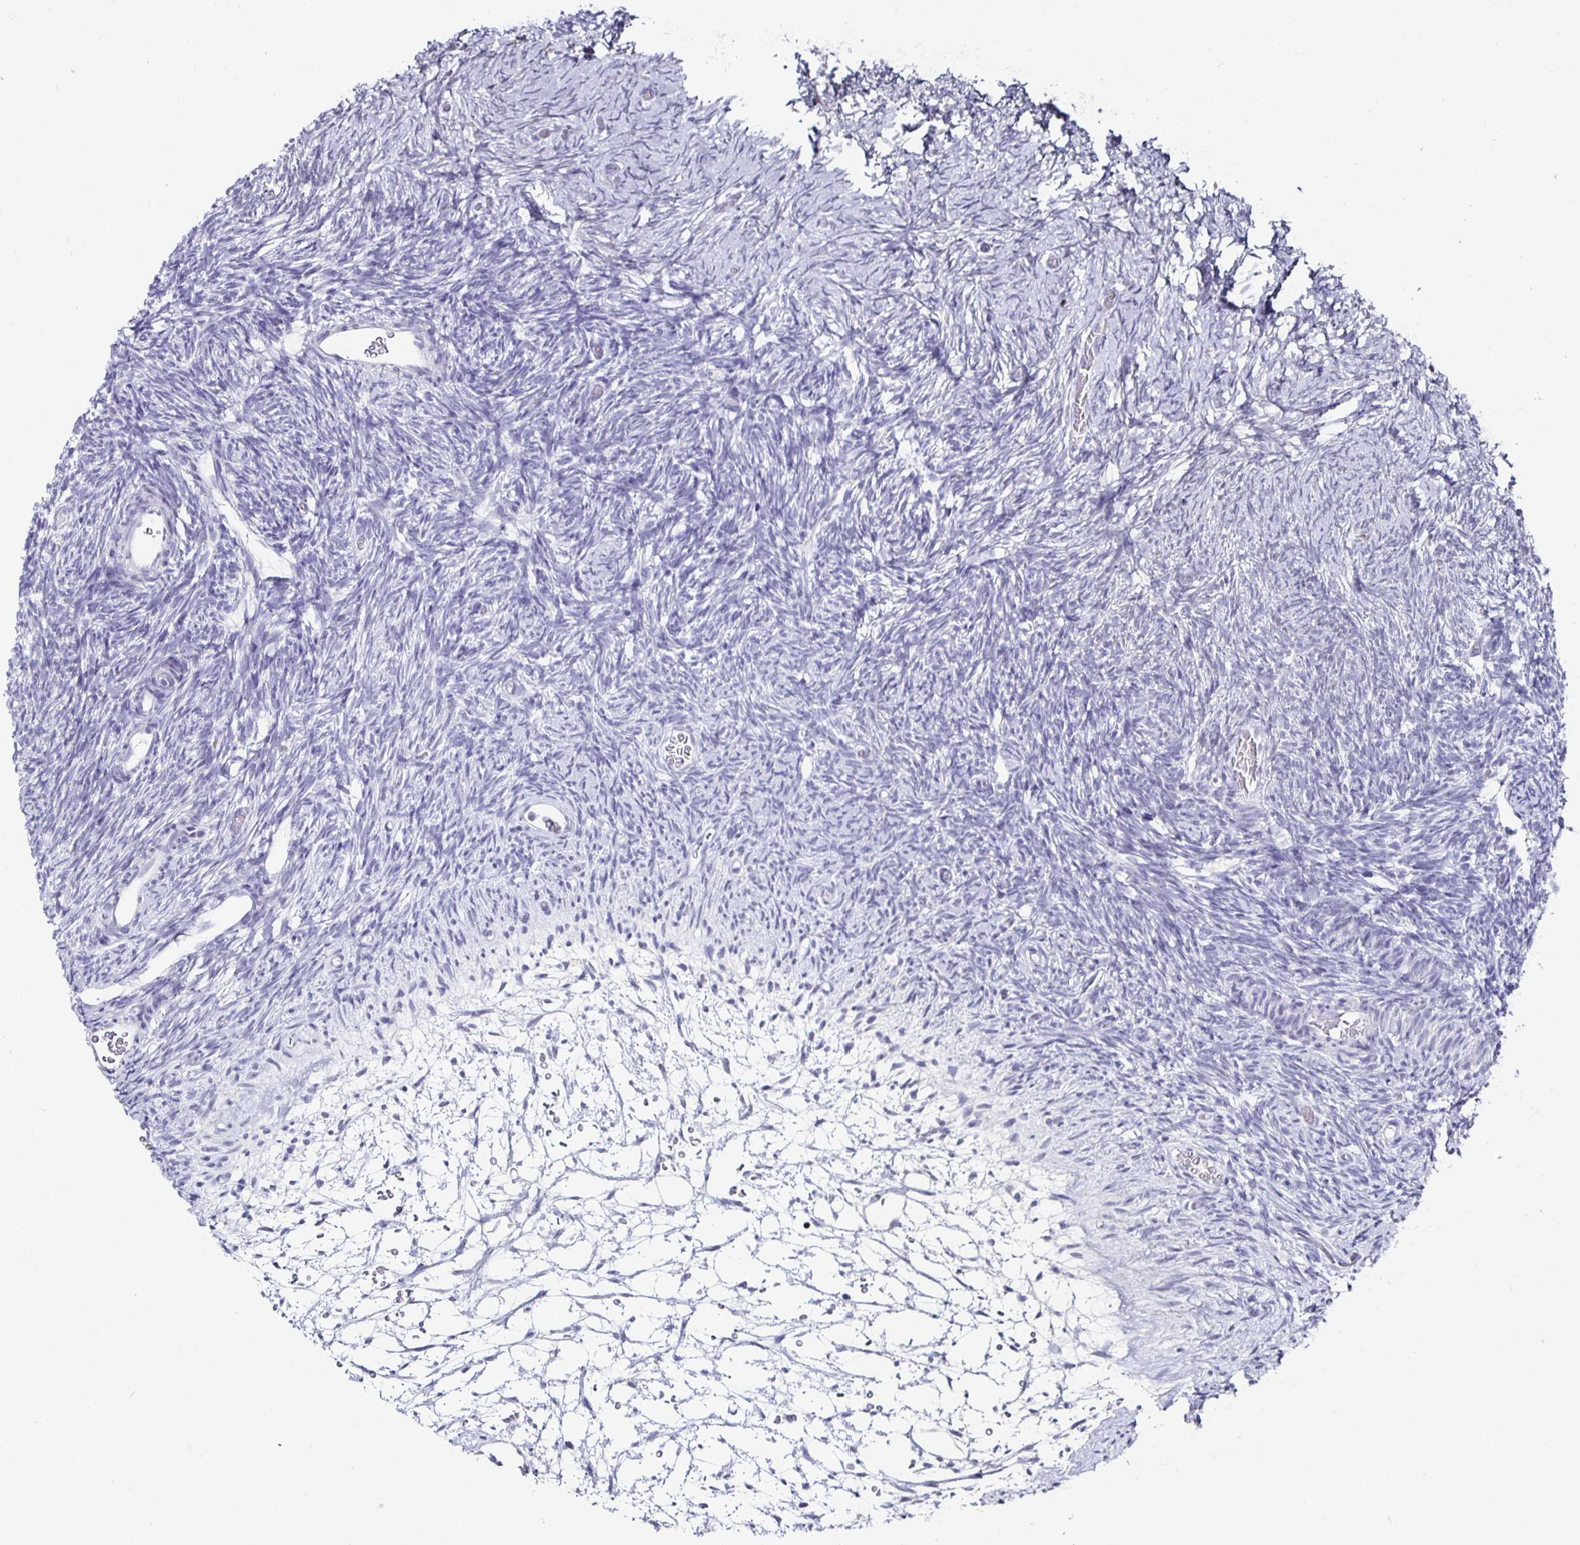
{"staining": {"intensity": "negative", "quantity": "none", "location": "none"}, "tissue": "ovary", "cell_type": "Ovarian stroma cells", "image_type": "normal", "snomed": [{"axis": "morphology", "description": "Normal tissue, NOS"}, {"axis": "topography", "description": "Ovary"}], "caption": "A high-resolution image shows immunohistochemistry staining of benign ovary, which demonstrates no significant positivity in ovarian stroma cells.", "gene": "RUNX2", "patient": {"sex": "female", "age": 39}}